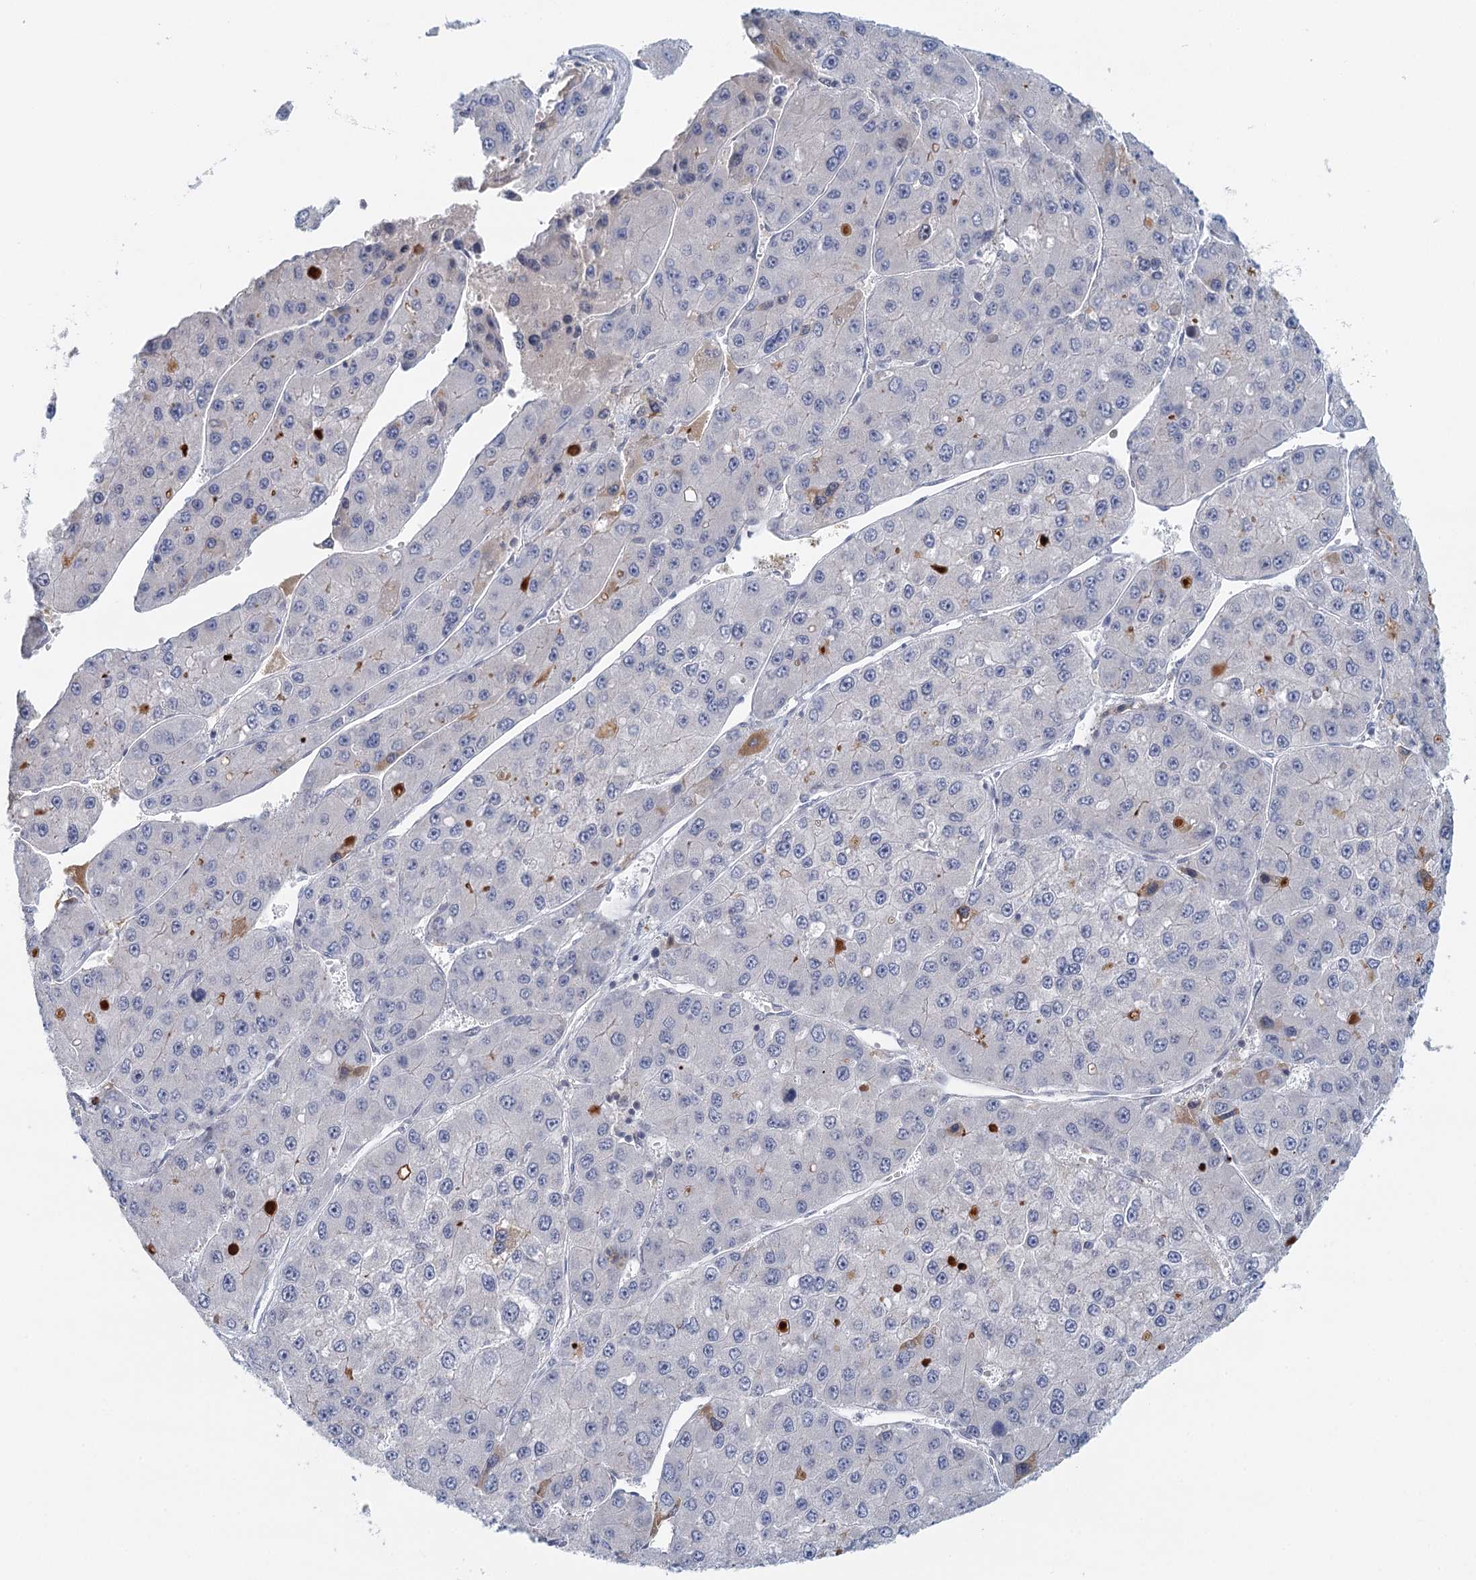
{"staining": {"intensity": "negative", "quantity": "none", "location": "none"}, "tissue": "liver cancer", "cell_type": "Tumor cells", "image_type": "cancer", "snomed": [{"axis": "morphology", "description": "Carcinoma, Hepatocellular, NOS"}, {"axis": "topography", "description": "Liver"}], "caption": "Liver cancer (hepatocellular carcinoma) was stained to show a protein in brown. There is no significant expression in tumor cells.", "gene": "GPATCH11", "patient": {"sex": "female", "age": 73}}